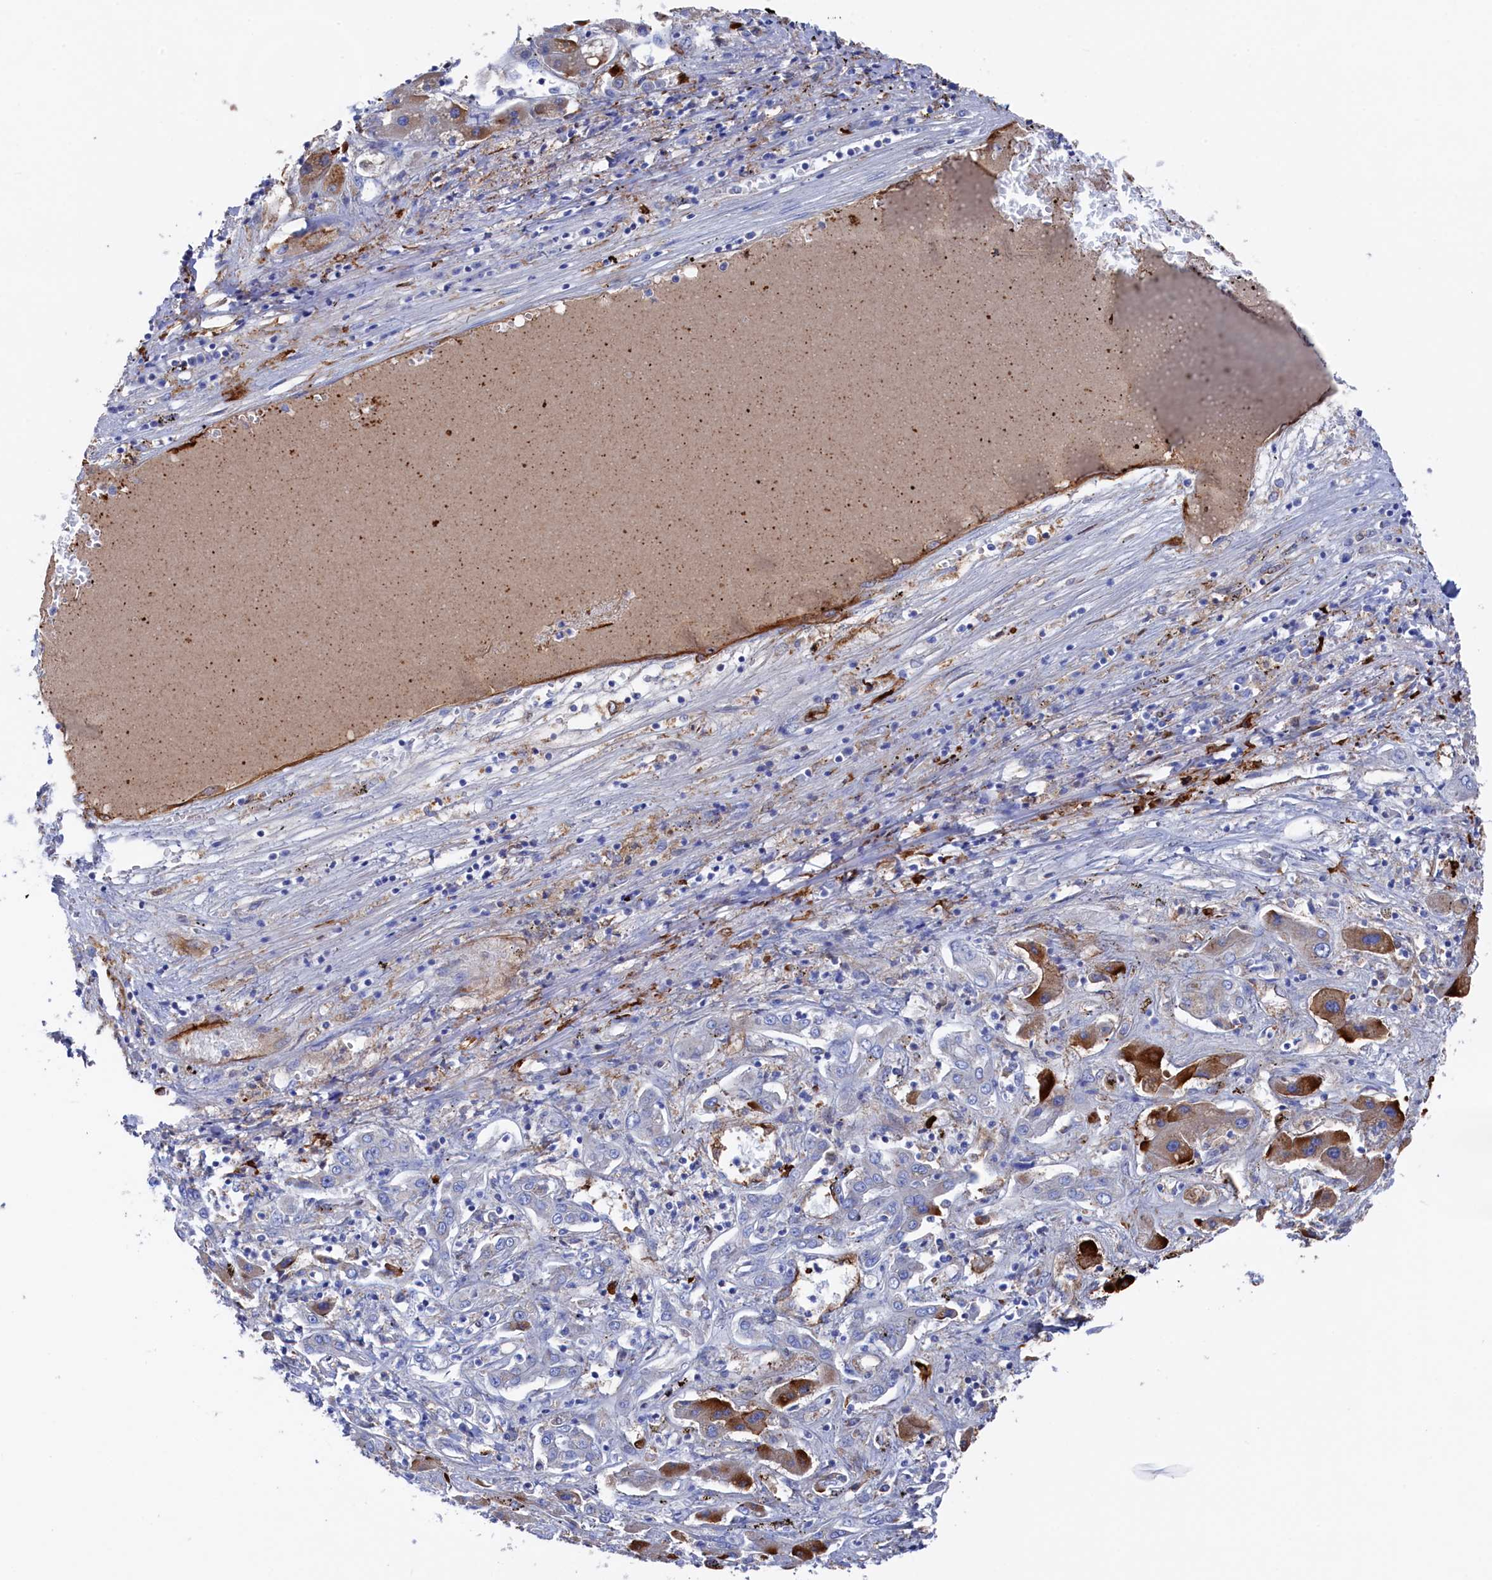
{"staining": {"intensity": "strong", "quantity": "<25%", "location": "cytoplasmic/membranous"}, "tissue": "liver cancer", "cell_type": "Tumor cells", "image_type": "cancer", "snomed": [{"axis": "morphology", "description": "Cholangiocarcinoma"}, {"axis": "topography", "description": "Liver"}], "caption": "A brown stain shows strong cytoplasmic/membranous staining of a protein in liver cancer tumor cells.", "gene": "C12orf73", "patient": {"sex": "male", "age": 67}}